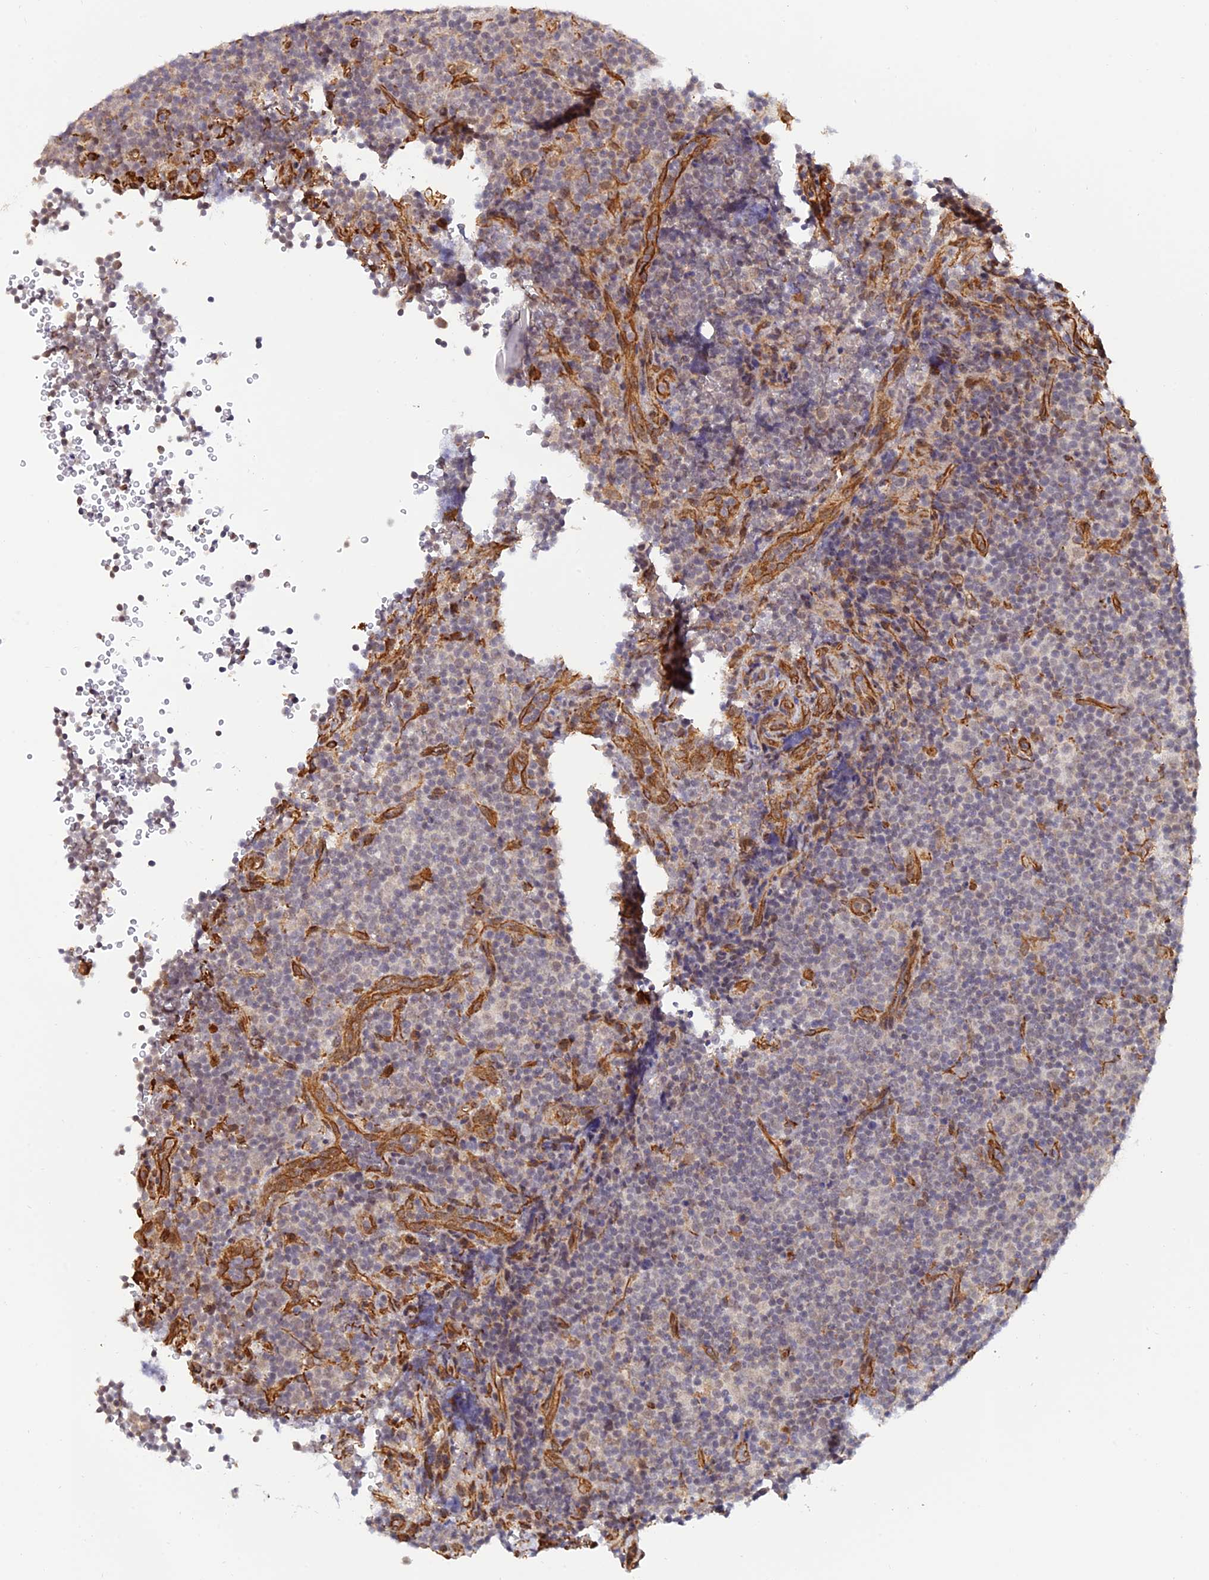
{"staining": {"intensity": "negative", "quantity": "none", "location": "none"}, "tissue": "lymphoma", "cell_type": "Tumor cells", "image_type": "cancer", "snomed": [{"axis": "morphology", "description": "Malignant lymphoma, non-Hodgkin's type, Low grade"}, {"axis": "topography", "description": "Lymph node"}], "caption": "Tumor cells show no significant protein positivity in malignant lymphoma, non-Hodgkin's type (low-grade).", "gene": "PAGR1", "patient": {"sex": "female", "age": 67}}